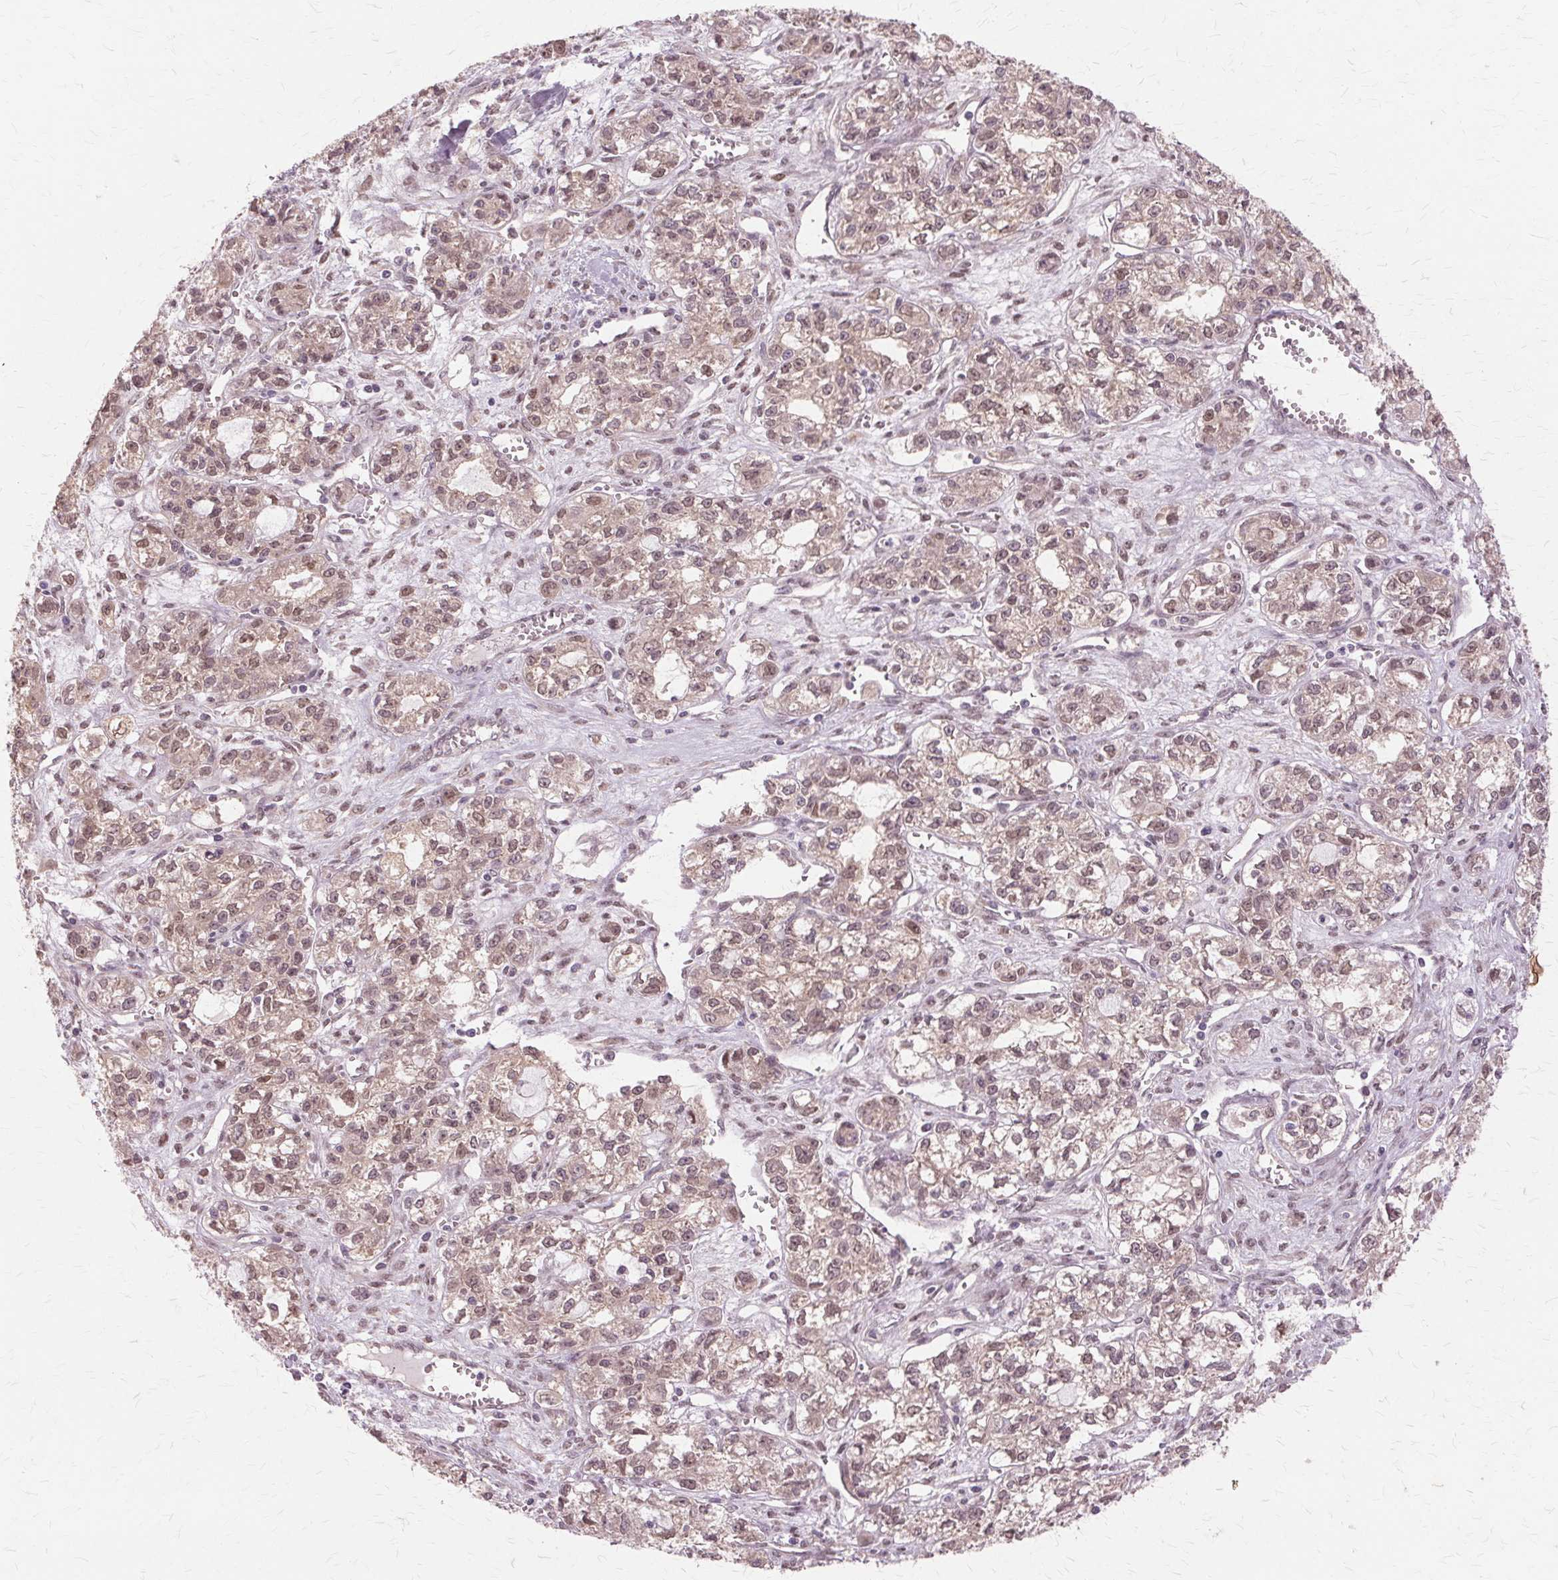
{"staining": {"intensity": "weak", "quantity": "25%-75%", "location": "cytoplasmic/membranous,nuclear"}, "tissue": "ovarian cancer", "cell_type": "Tumor cells", "image_type": "cancer", "snomed": [{"axis": "morphology", "description": "Carcinoma, endometroid"}, {"axis": "topography", "description": "Ovary"}], "caption": "The immunohistochemical stain highlights weak cytoplasmic/membranous and nuclear staining in tumor cells of ovarian cancer (endometroid carcinoma) tissue.", "gene": "PRMT5", "patient": {"sex": "female", "age": 64}}